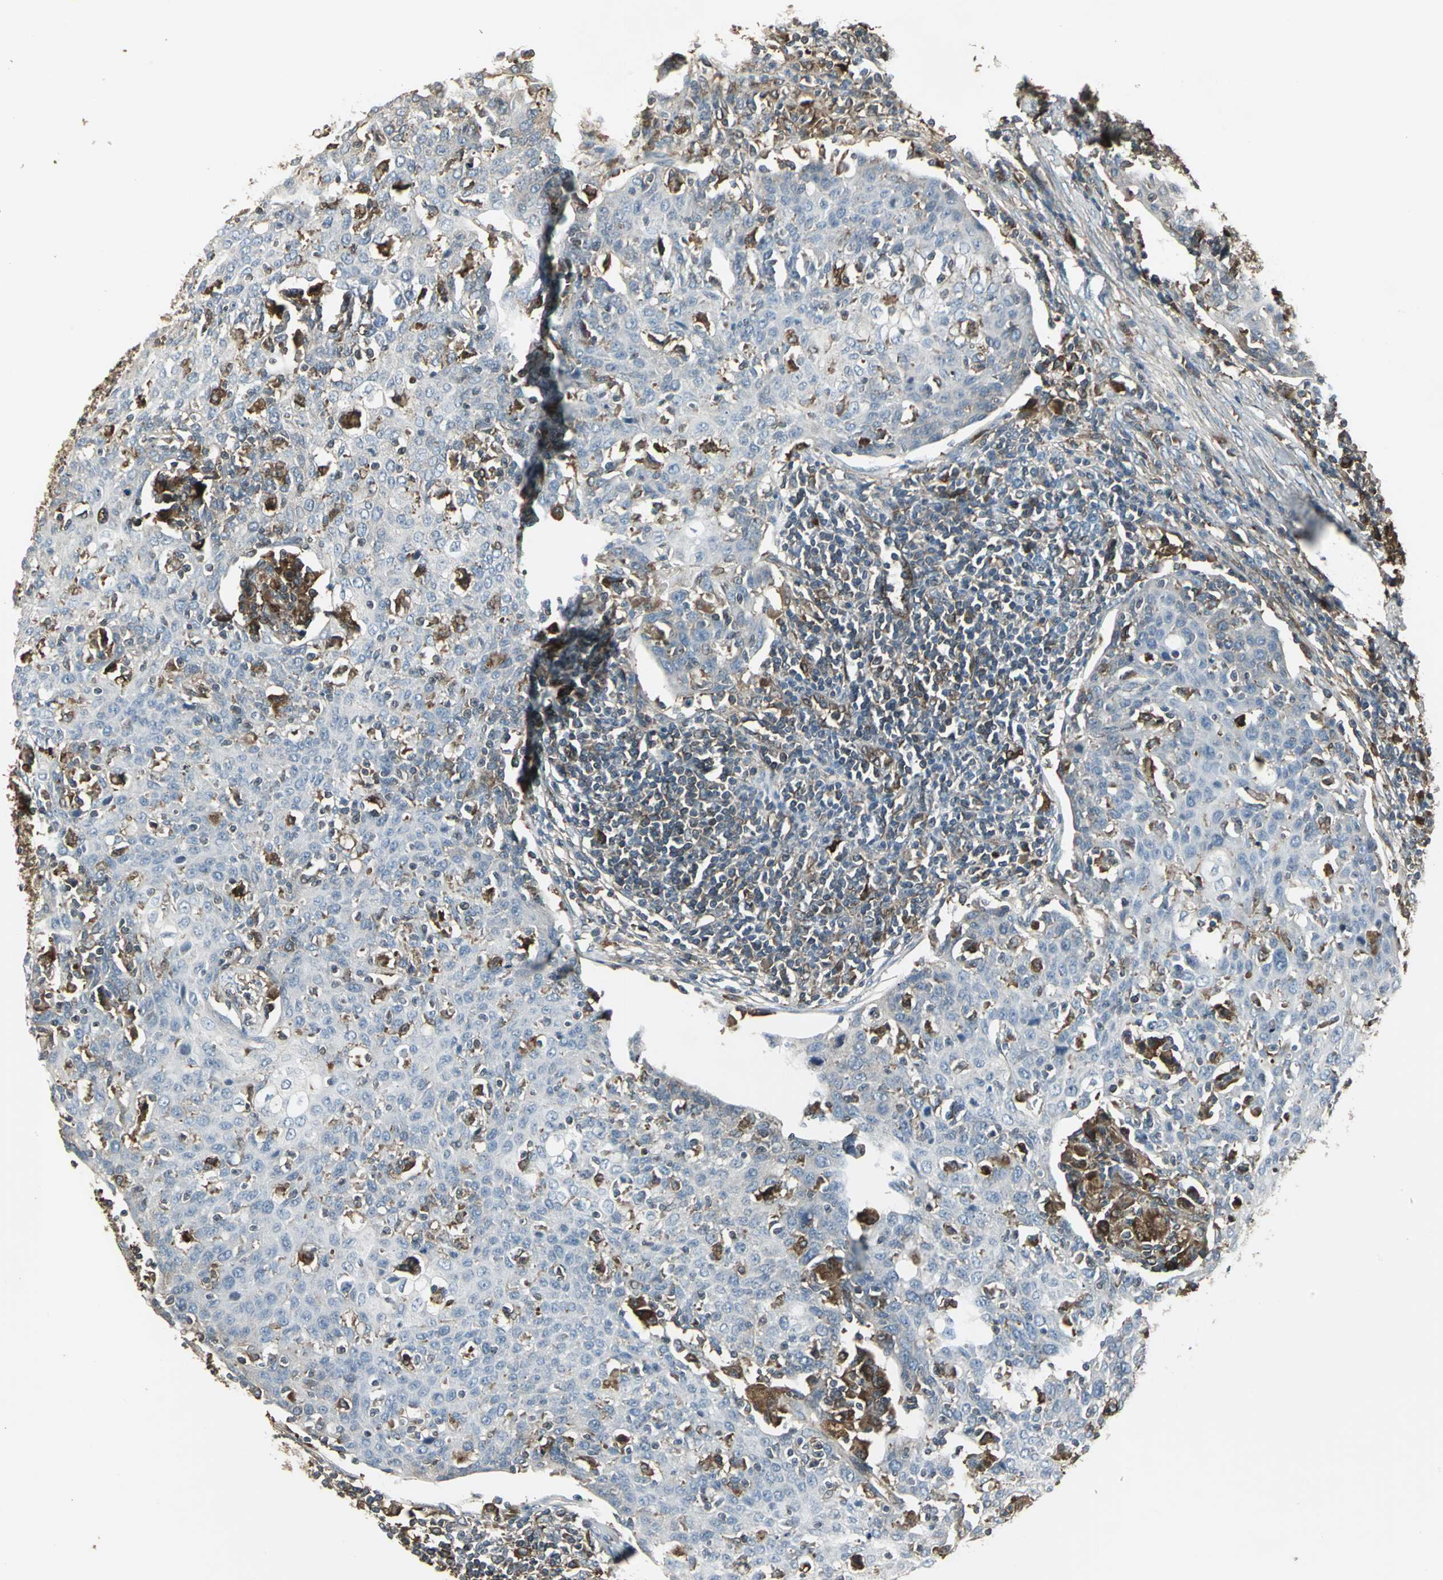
{"staining": {"intensity": "weak", "quantity": "<25%", "location": "cytoplasmic/membranous"}, "tissue": "cervical cancer", "cell_type": "Tumor cells", "image_type": "cancer", "snomed": [{"axis": "morphology", "description": "Squamous cell carcinoma, NOS"}, {"axis": "topography", "description": "Cervix"}], "caption": "This is a photomicrograph of immunohistochemistry staining of cervical squamous cell carcinoma, which shows no staining in tumor cells. (Immunohistochemistry (ihc), brightfield microscopy, high magnification).", "gene": "PRXL2B", "patient": {"sex": "female", "age": 38}}